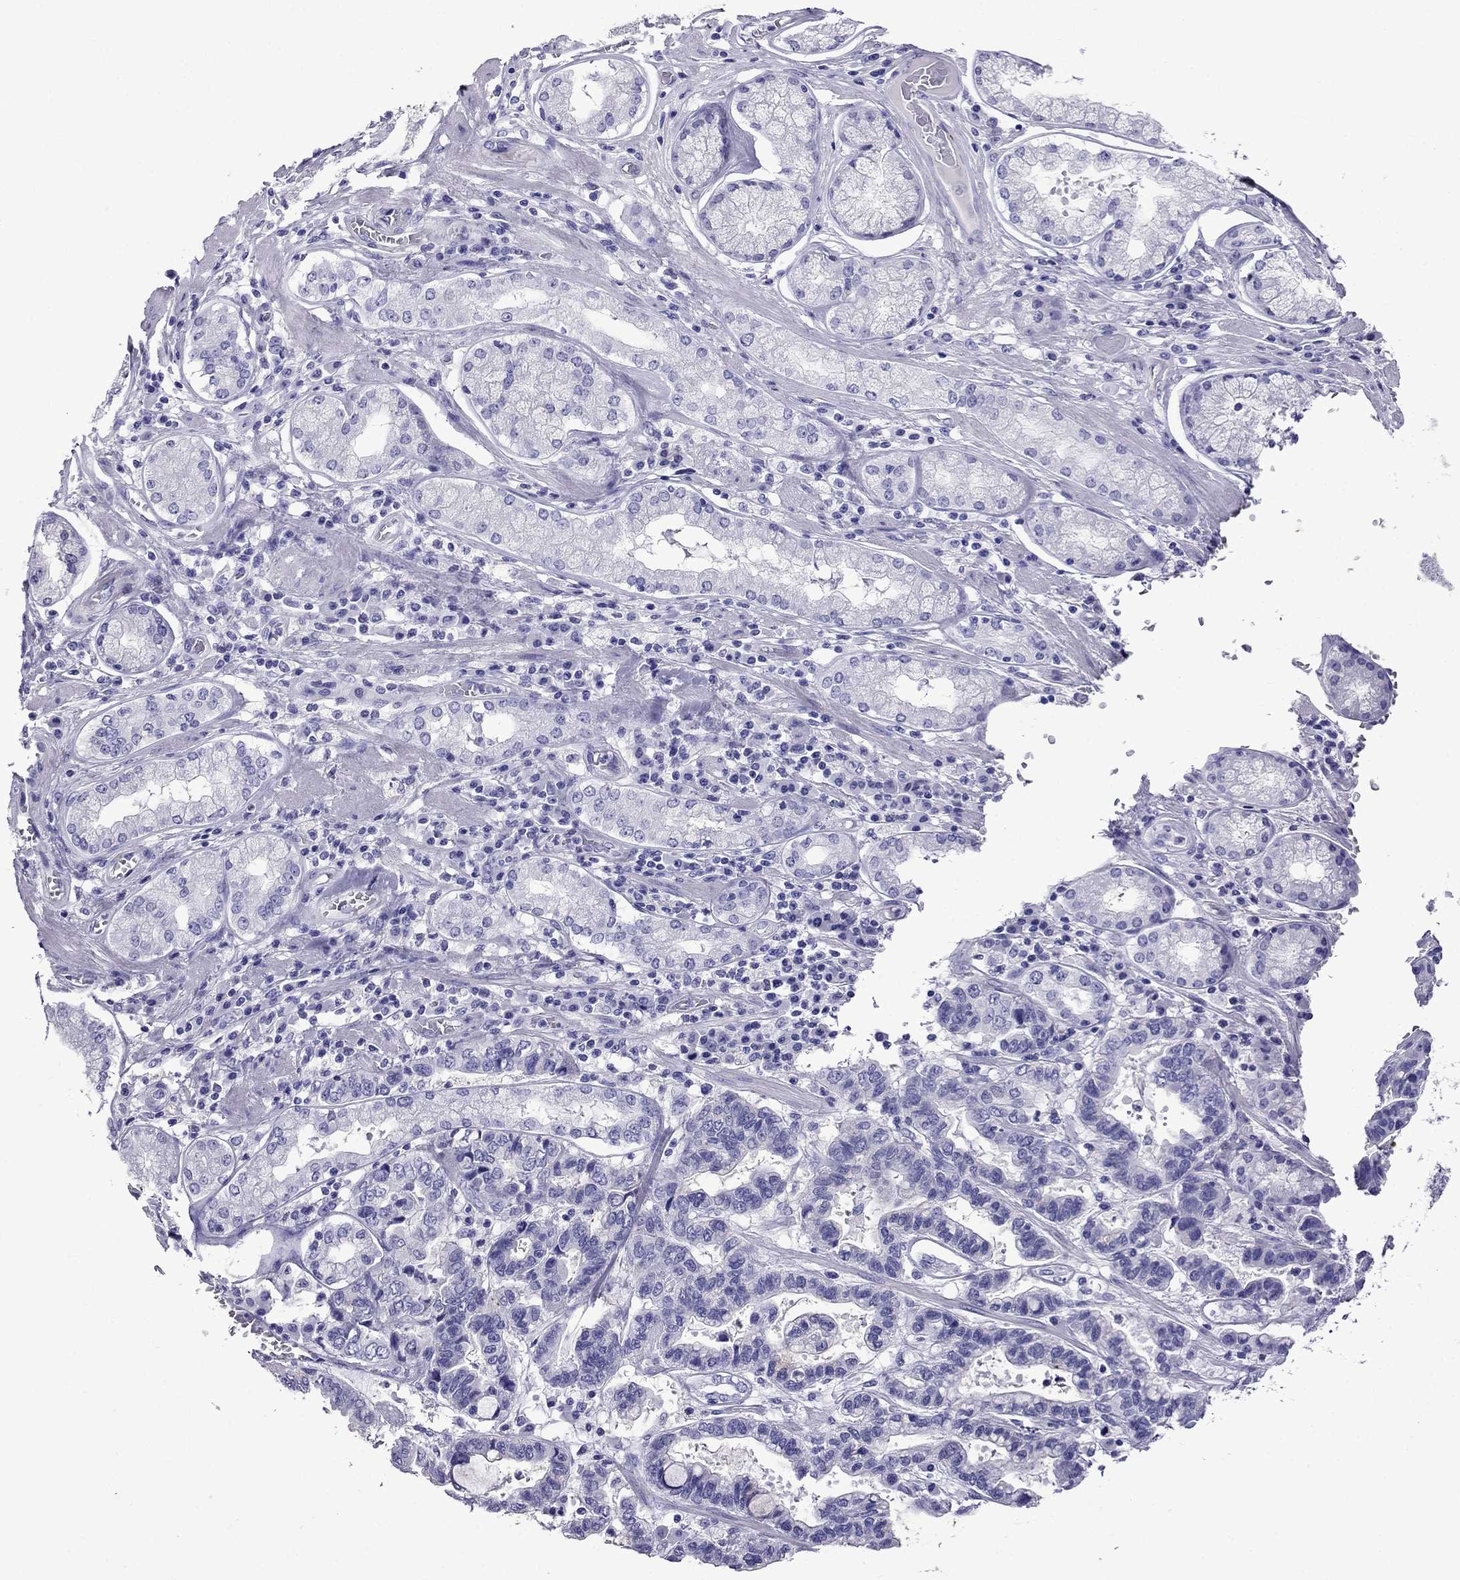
{"staining": {"intensity": "negative", "quantity": "none", "location": "none"}, "tissue": "stomach cancer", "cell_type": "Tumor cells", "image_type": "cancer", "snomed": [{"axis": "morphology", "description": "Adenocarcinoma, NOS"}, {"axis": "topography", "description": "Stomach, lower"}], "caption": "The IHC micrograph has no significant expression in tumor cells of stomach cancer (adenocarcinoma) tissue. (Immunohistochemistry (ihc), brightfield microscopy, high magnification).", "gene": "CRYBA1", "patient": {"sex": "female", "age": 76}}